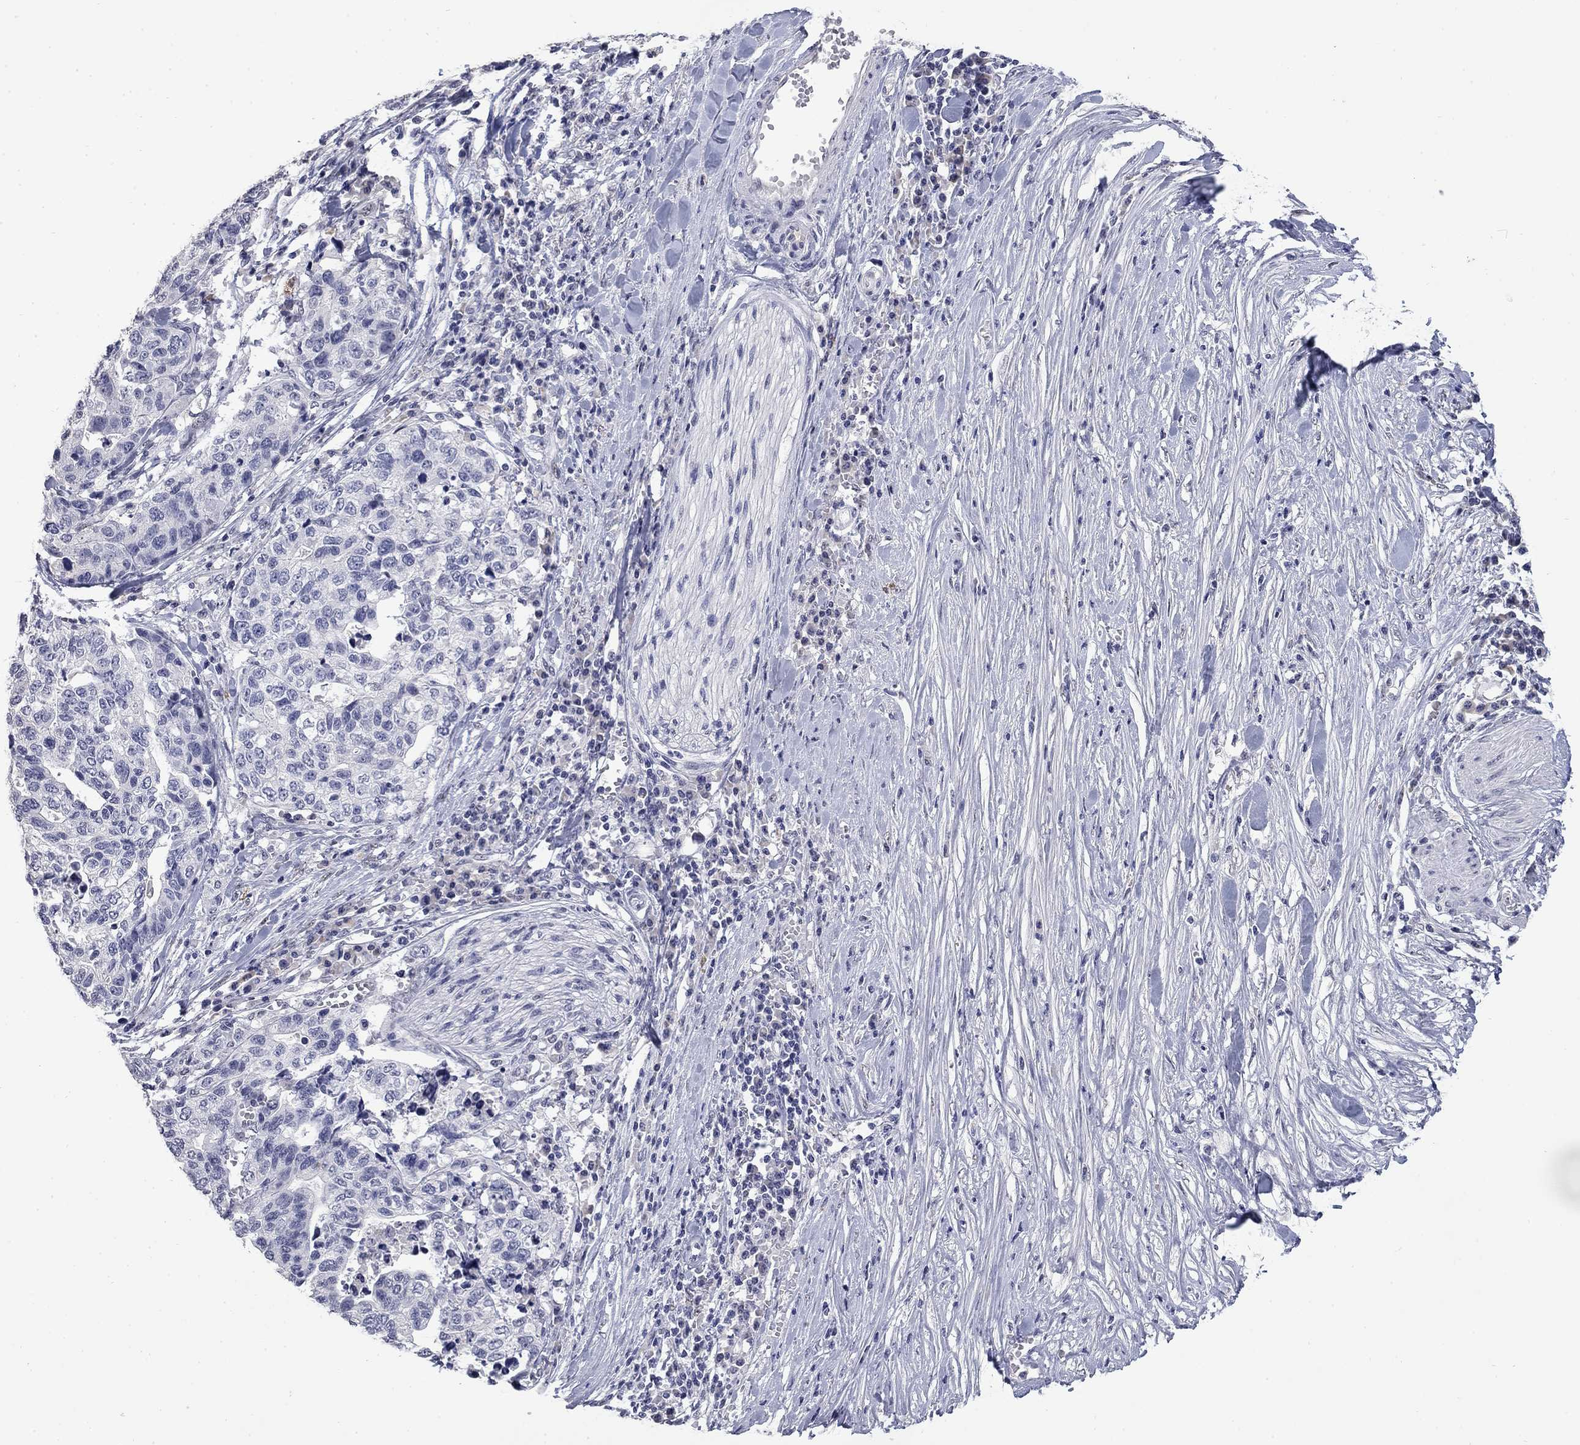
{"staining": {"intensity": "negative", "quantity": "none", "location": "none"}, "tissue": "stomach cancer", "cell_type": "Tumor cells", "image_type": "cancer", "snomed": [{"axis": "morphology", "description": "Adenocarcinoma, NOS"}, {"axis": "topography", "description": "Stomach, upper"}], "caption": "Immunohistochemistry photomicrograph of human stomach cancer stained for a protein (brown), which shows no expression in tumor cells.", "gene": "SLC51A", "patient": {"sex": "female", "age": 67}}